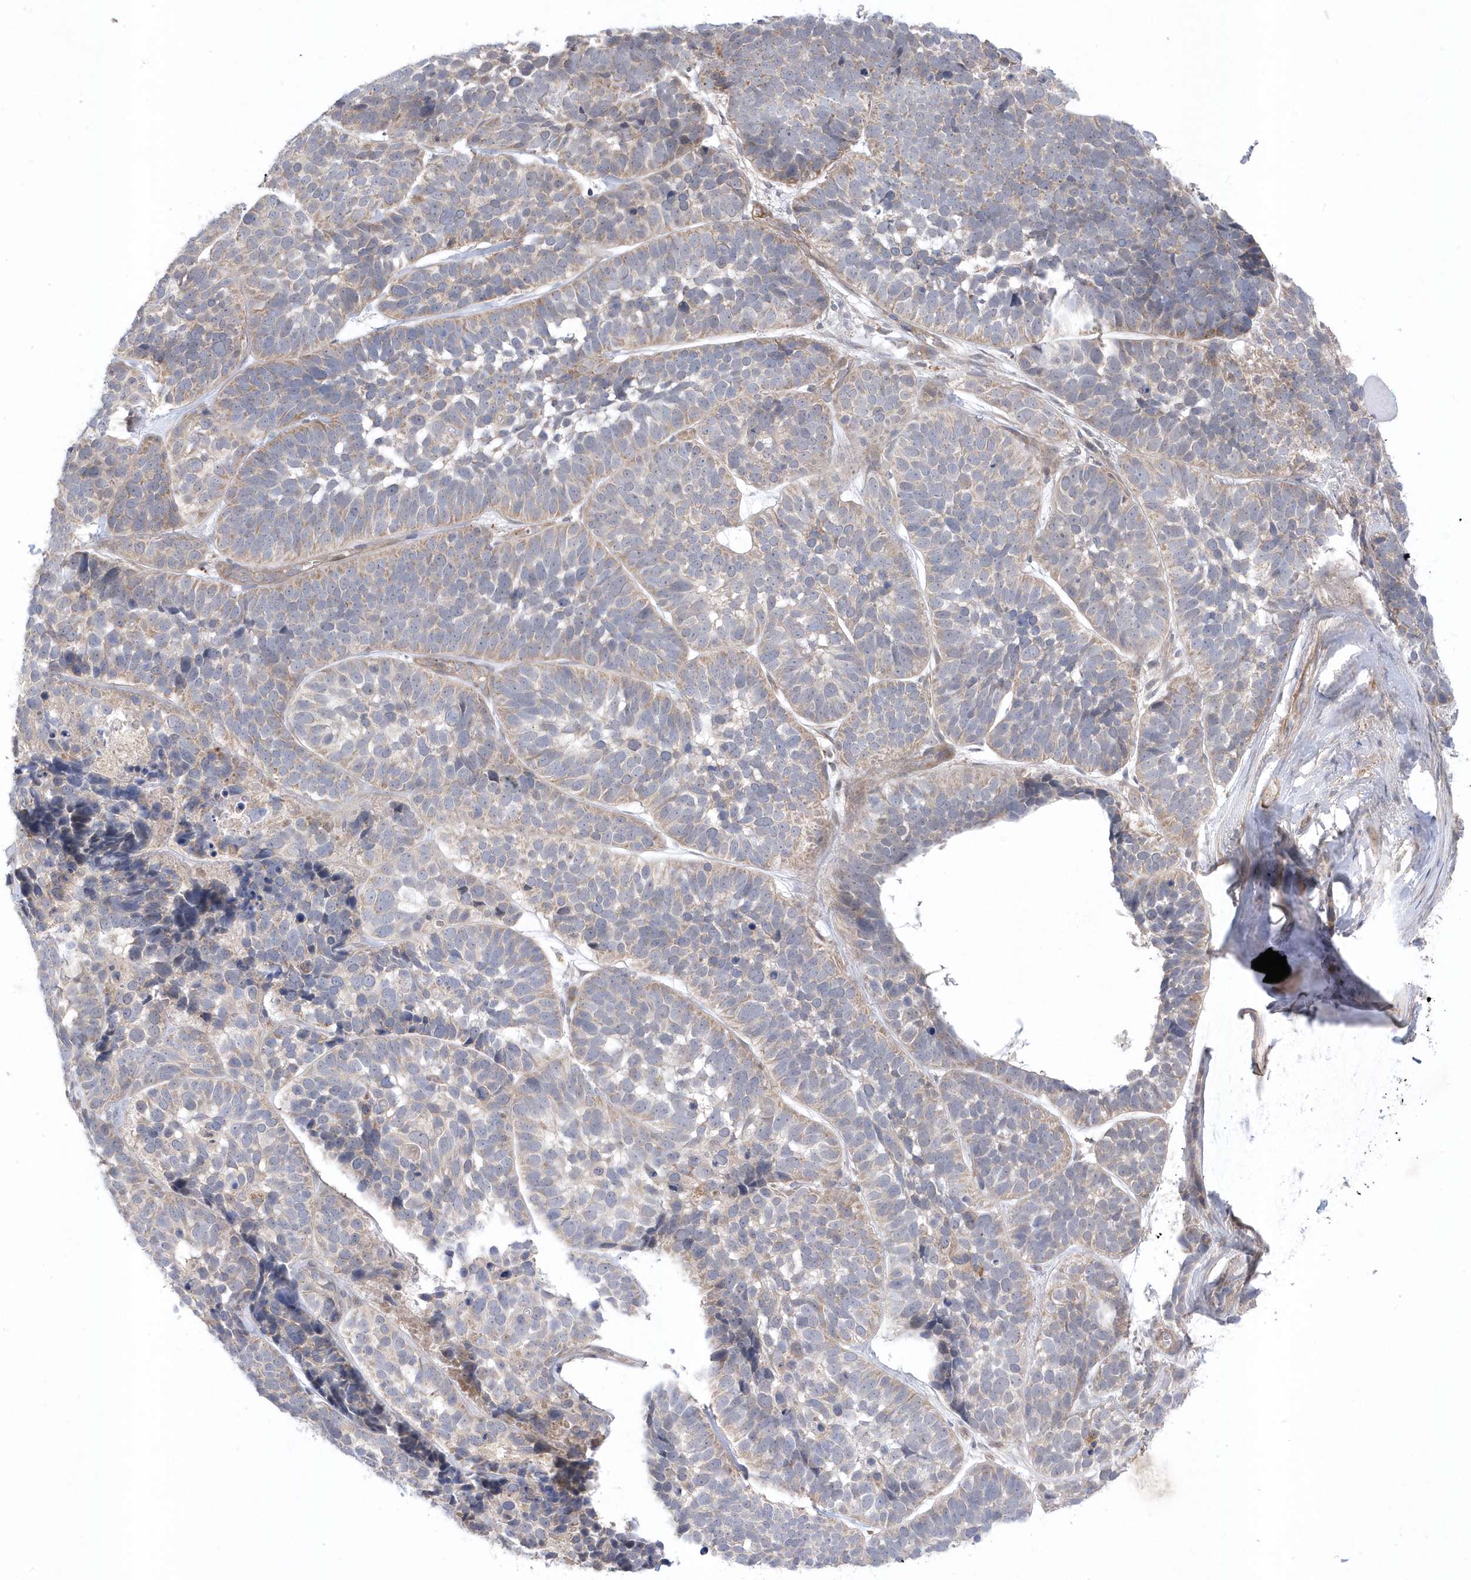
{"staining": {"intensity": "weak", "quantity": "<25%", "location": "cytoplasmic/membranous"}, "tissue": "skin cancer", "cell_type": "Tumor cells", "image_type": "cancer", "snomed": [{"axis": "morphology", "description": "Basal cell carcinoma"}, {"axis": "topography", "description": "Skin"}], "caption": "High magnification brightfield microscopy of skin cancer (basal cell carcinoma) stained with DAB (3,3'-diaminobenzidine) (brown) and counterstained with hematoxylin (blue): tumor cells show no significant expression.", "gene": "ANAPC1", "patient": {"sex": "male", "age": 62}}